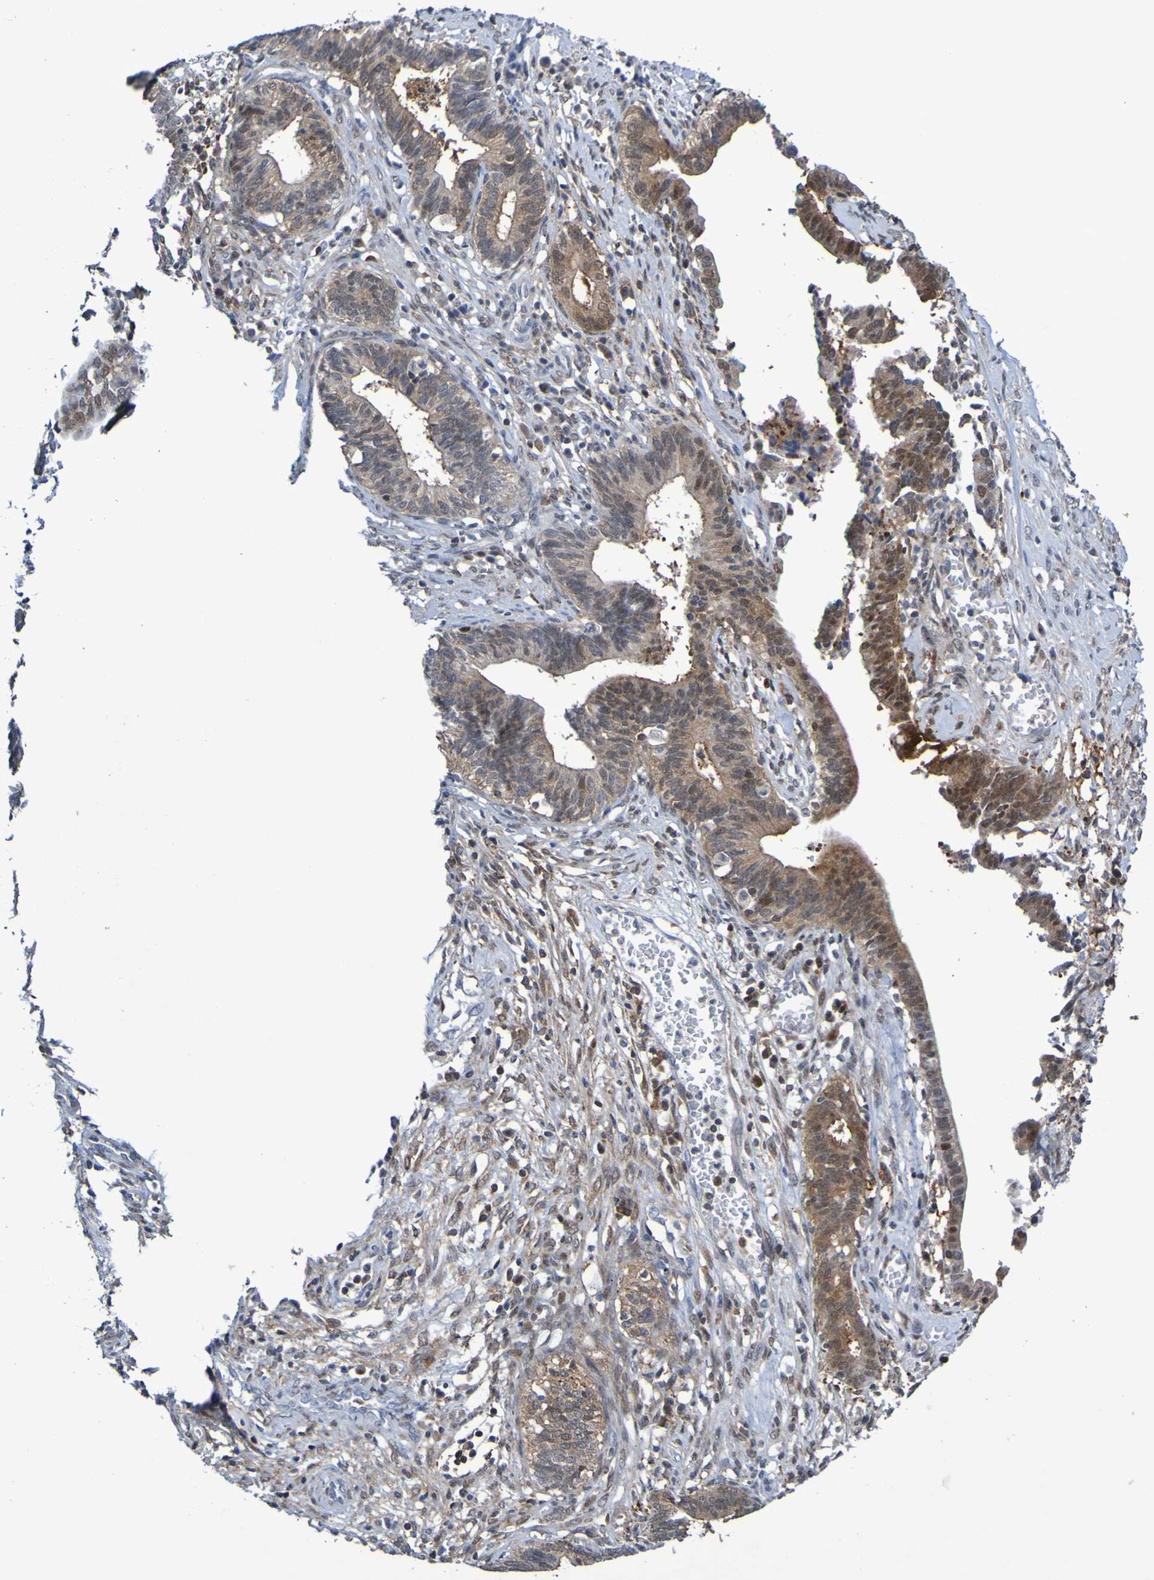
{"staining": {"intensity": "moderate", "quantity": ">75%", "location": "cytoplasmic/membranous"}, "tissue": "cervical cancer", "cell_type": "Tumor cells", "image_type": "cancer", "snomed": [{"axis": "morphology", "description": "Adenocarcinoma, NOS"}, {"axis": "topography", "description": "Cervix"}], "caption": "The immunohistochemical stain labels moderate cytoplasmic/membranous positivity in tumor cells of cervical cancer (adenocarcinoma) tissue.", "gene": "ATIC", "patient": {"sex": "female", "age": 44}}